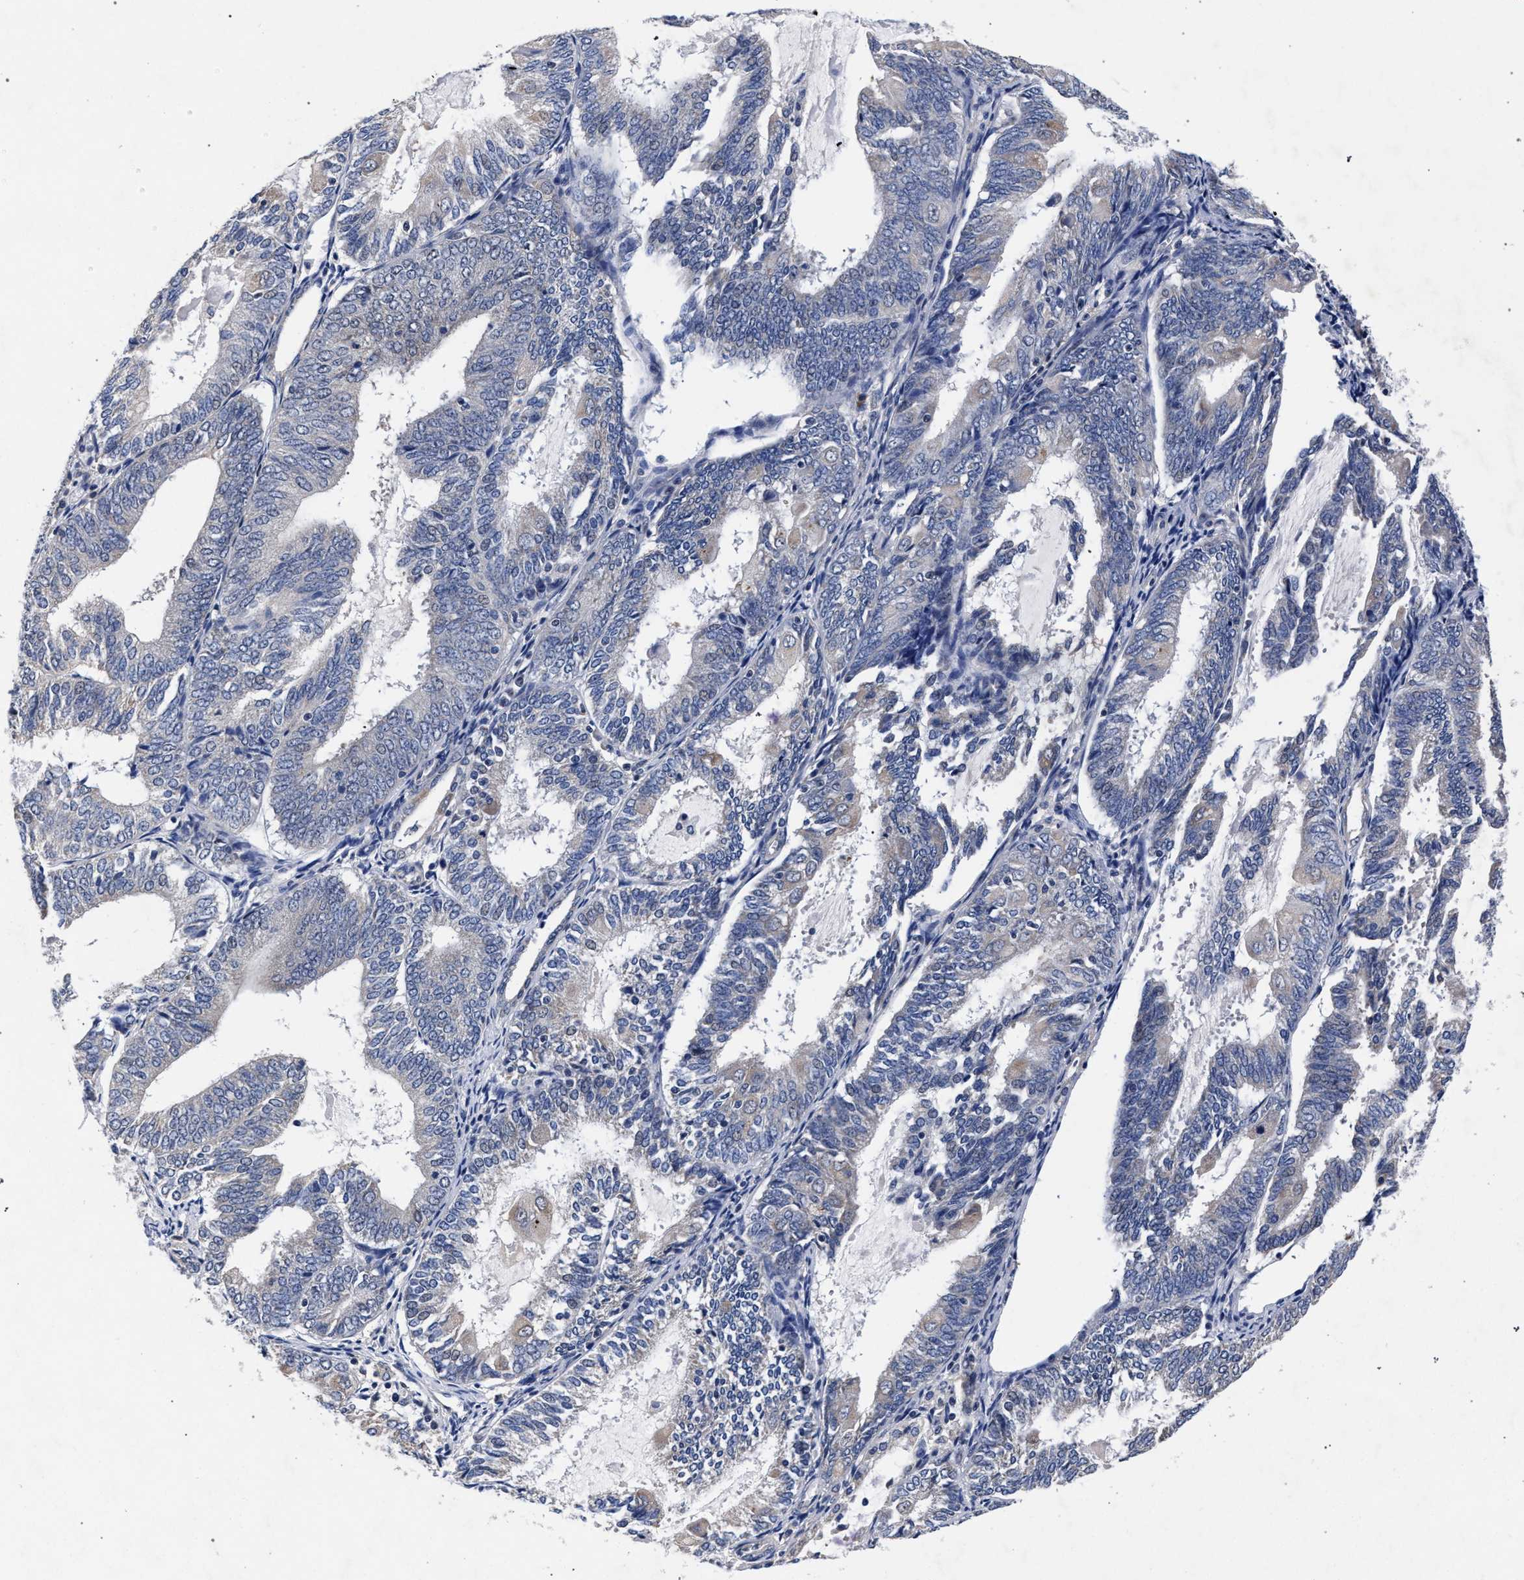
{"staining": {"intensity": "negative", "quantity": "none", "location": "none"}, "tissue": "endometrial cancer", "cell_type": "Tumor cells", "image_type": "cancer", "snomed": [{"axis": "morphology", "description": "Adenocarcinoma, NOS"}, {"axis": "topography", "description": "Endometrium"}], "caption": "Human adenocarcinoma (endometrial) stained for a protein using immunohistochemistry exhibits no expression in tumor cells.", "gene": "CFAP95", "patient": {"sex": "female", "age": 81}}